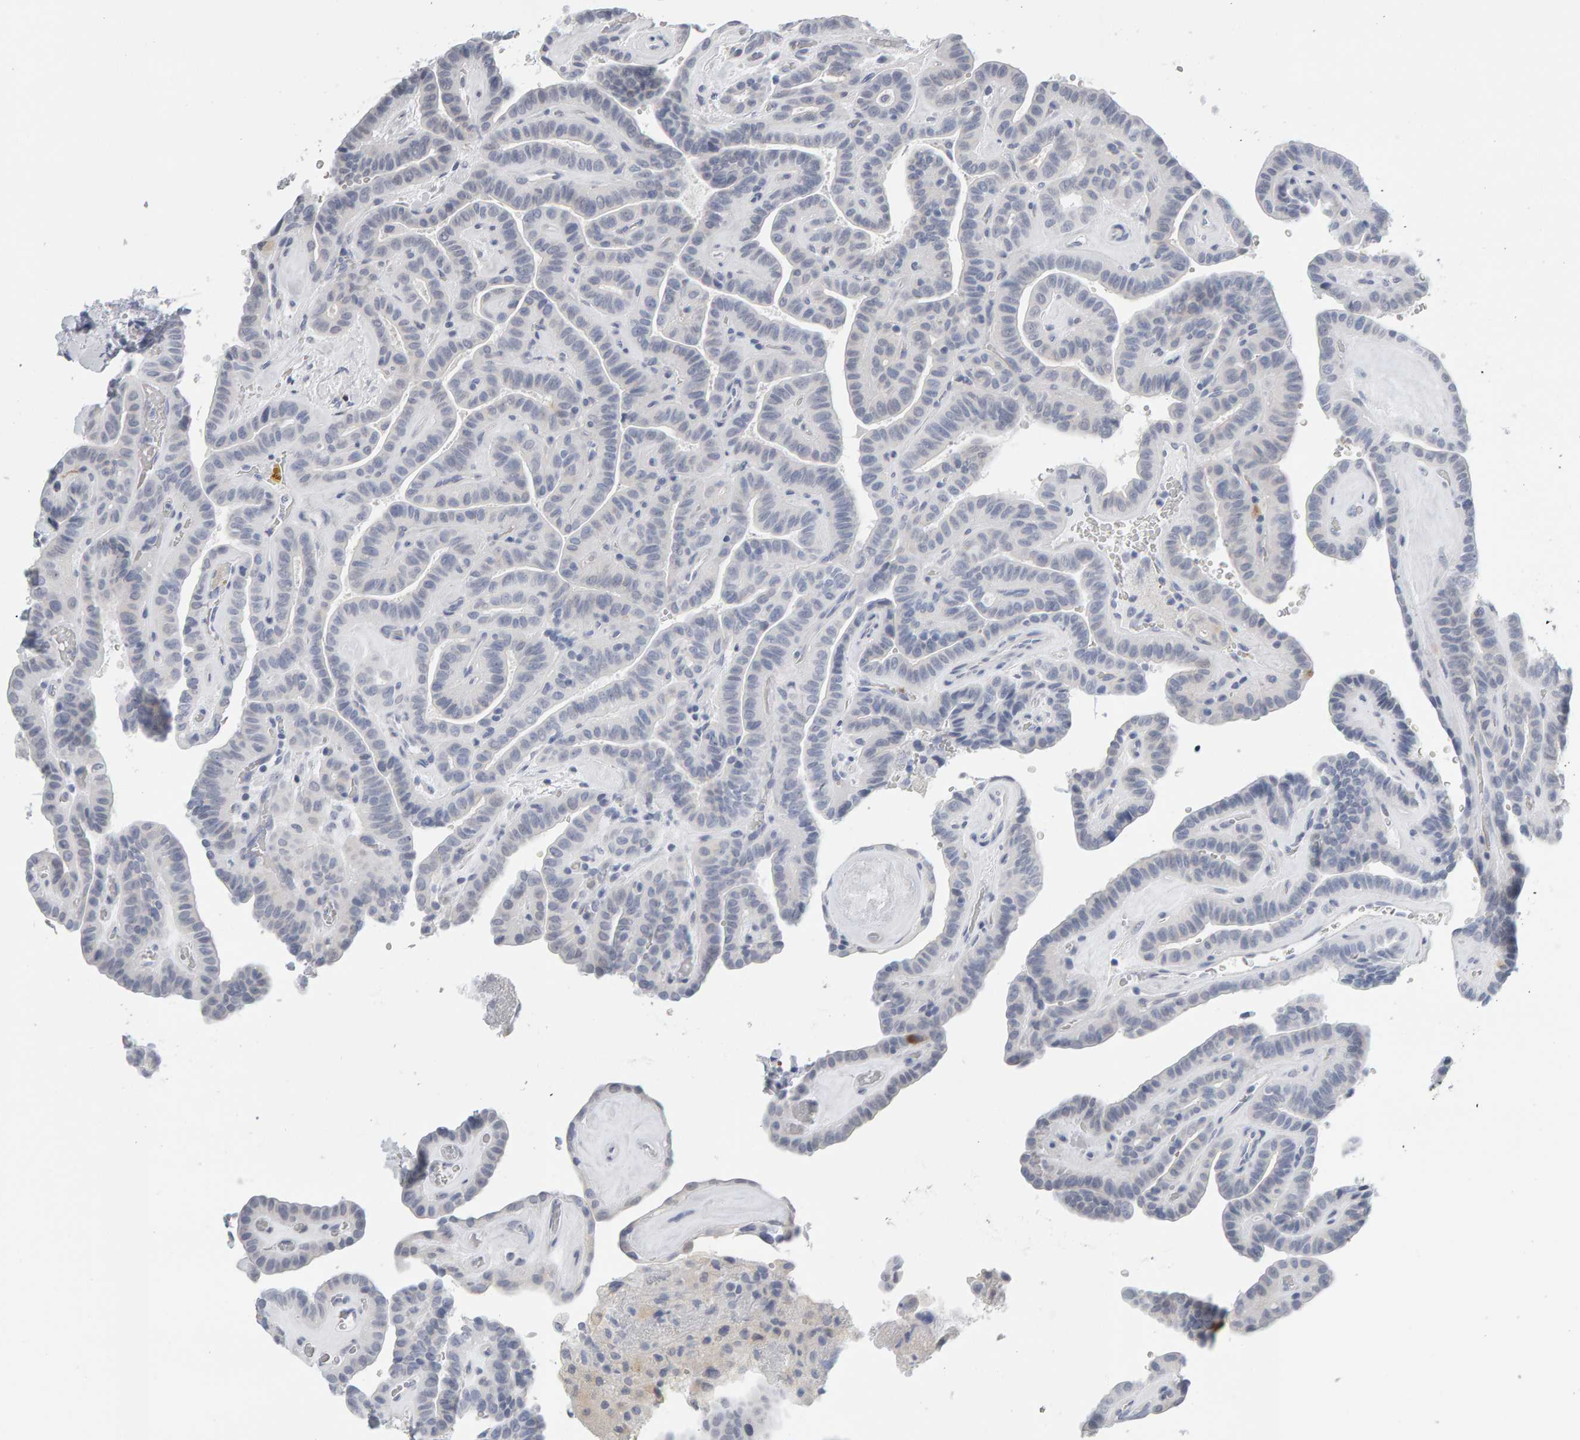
{"staining": {"intensity": "negative", "quantity": "none", "location": "none"}, "tissue": "thyroid cancer", "cell_type": "Tumor cells", "image_type": "cancer", "snomed": [{"axis": "morphology", "description": "Papillary adenocarcinoma, NOS"}, {"axis": "topography", "description": "Thyroid gland"}], "caption": "Thyroid papillary adenocarcinoma was stained to show a protein in brown. There is no significant expression in tumor cells. (Immunohistochemistry, brightfield microscopy, high magnification).", "gene": "CTH", "patient": {"sex": "male", "age": 77}}